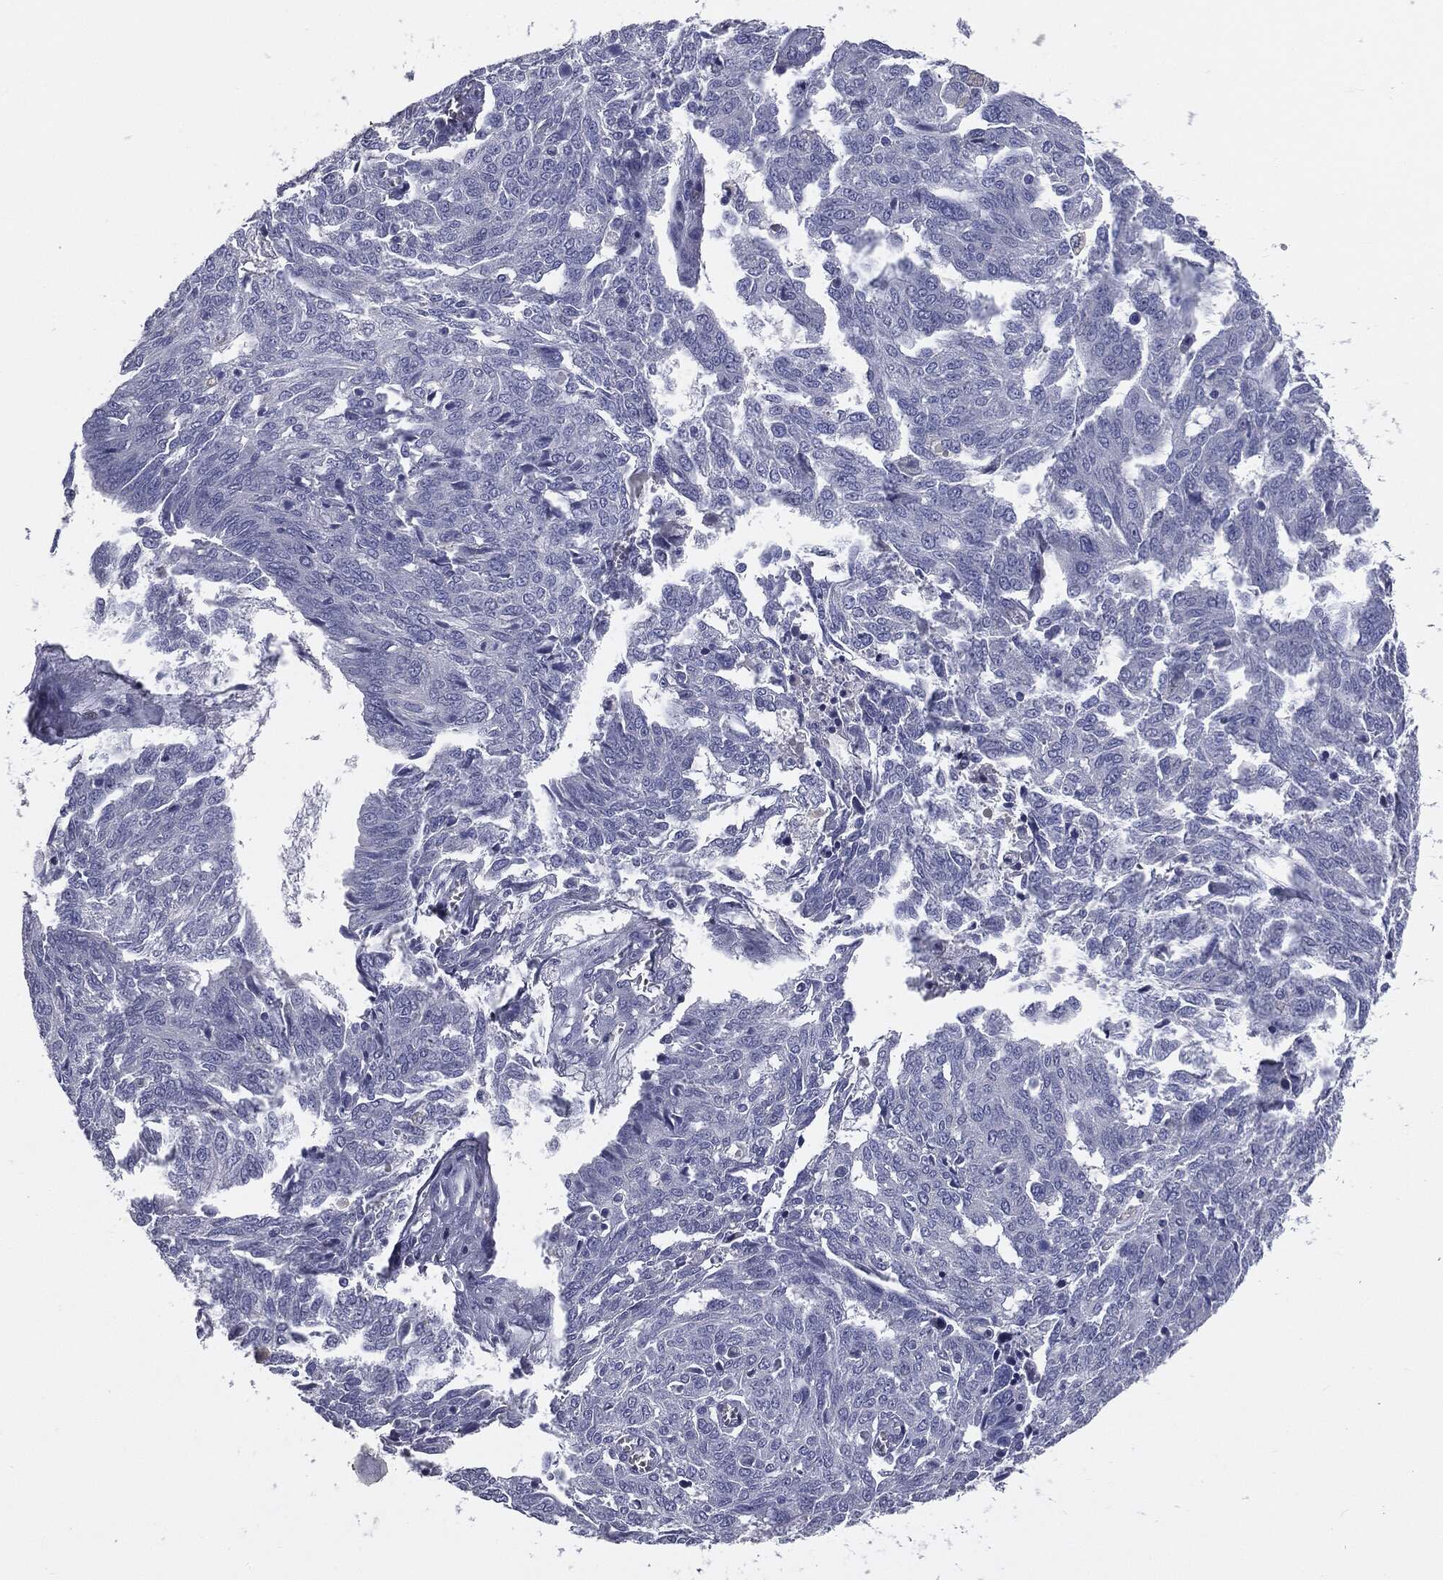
{"staining": {"intensity": "negative", "quantity": "none", "location": "none"}, "tissue": "ovarian cancer", "cell_type": "Tumor cells", "image_type": "cancer", "snomed": [{"axis": "morphology", "description": "Cystadenocarcinoma, serous, NOS"}, {"axis": "topography", "description": "Ovary"}], "caption": "High power microscopy histopathology image of an IHC histopathology image of ovarian serous cystadenocarcinoma, revealing no significant positivity in tumor cells.", "gene": "AFP", "patient": {"sex": "female", "age": 67}}